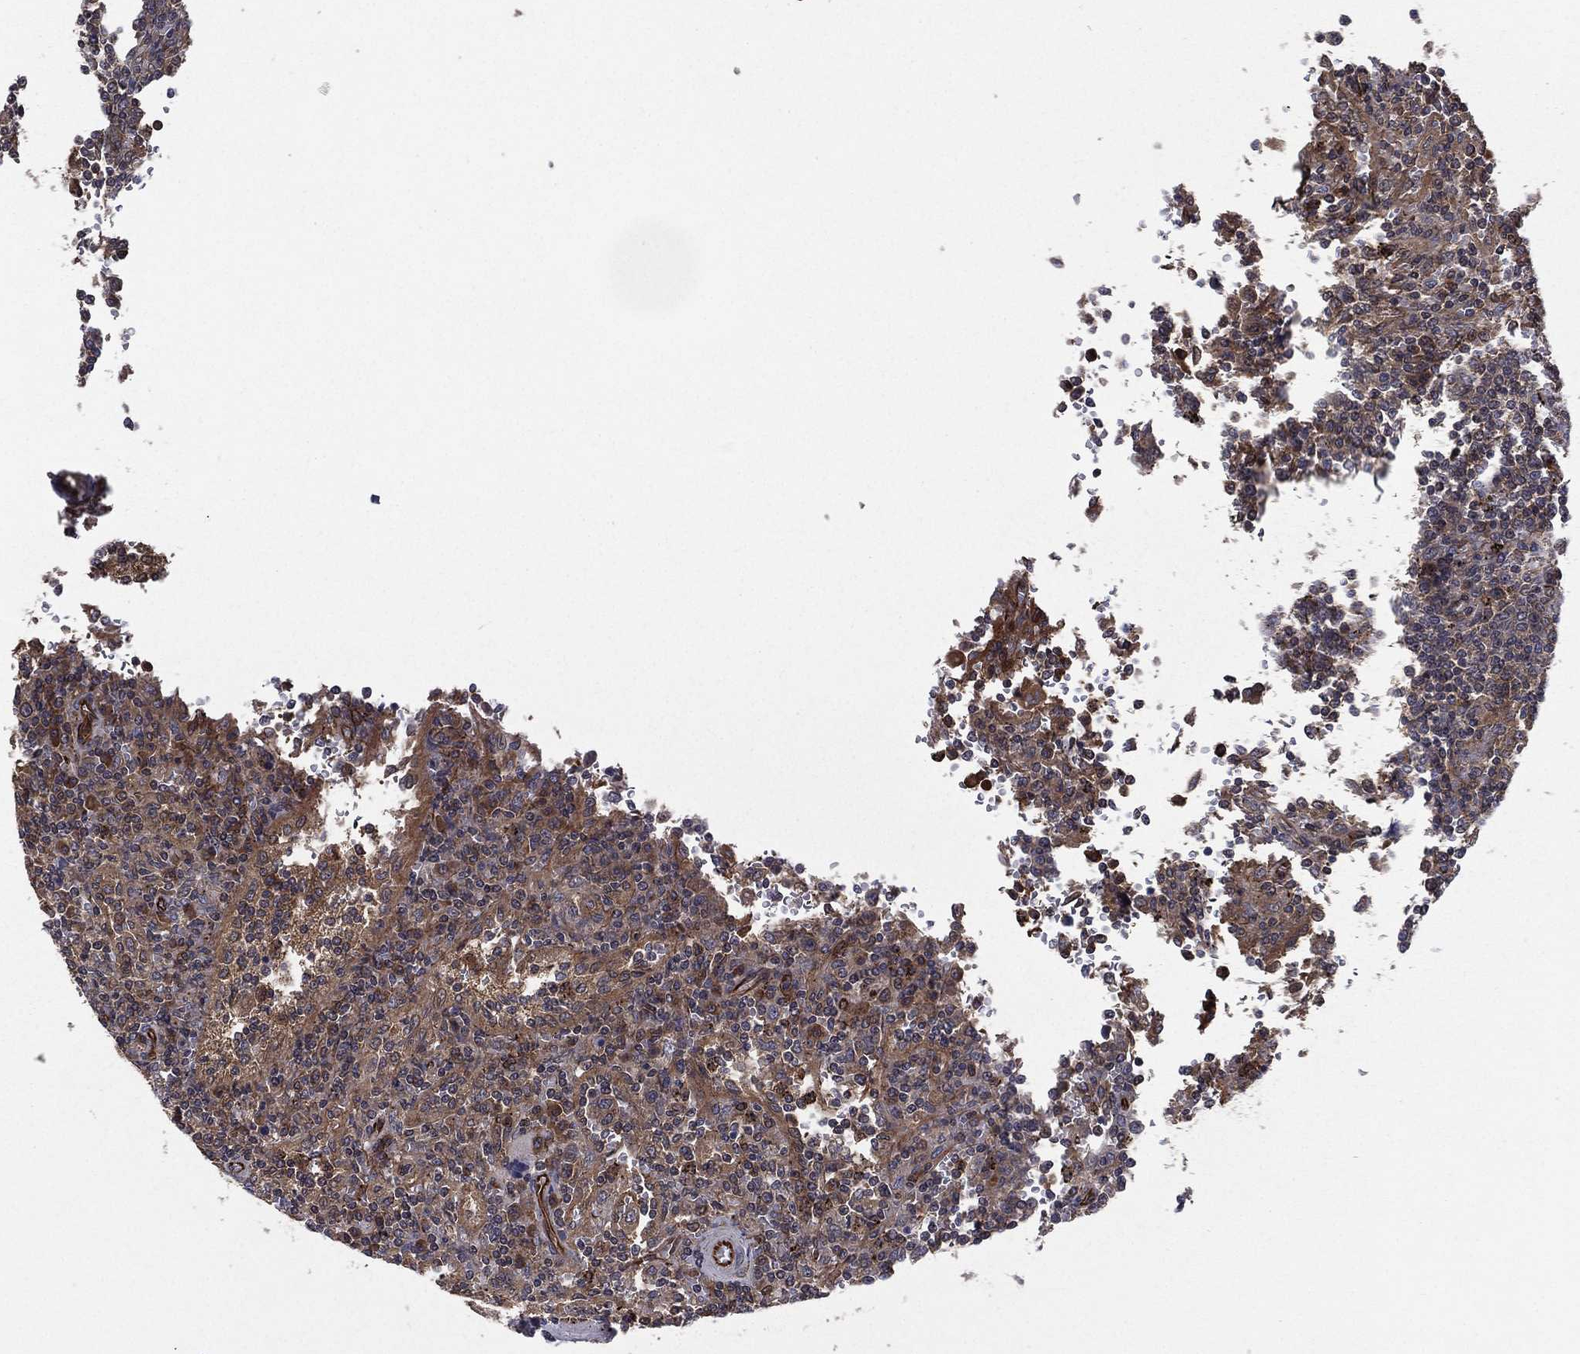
{"staining": {"intensity": "negative", "quantity": "none", "location": "none"}, "tissue": "lymphoma", "cell_type": "Tumor cells", "image_type": "cancer", "snomed": [{"axis": "morphology", "description": "Malignant lymphoma, non-Hodgkin's type, Low grade"}, {"axis": "topography", "description": "Spleen"}], "caption": "Lymphoma was stained to show a protein in brown. There is no significant staining in tumor cells.", "gene": "CERT1", "patient": {"sex": "male", "age": 62}}